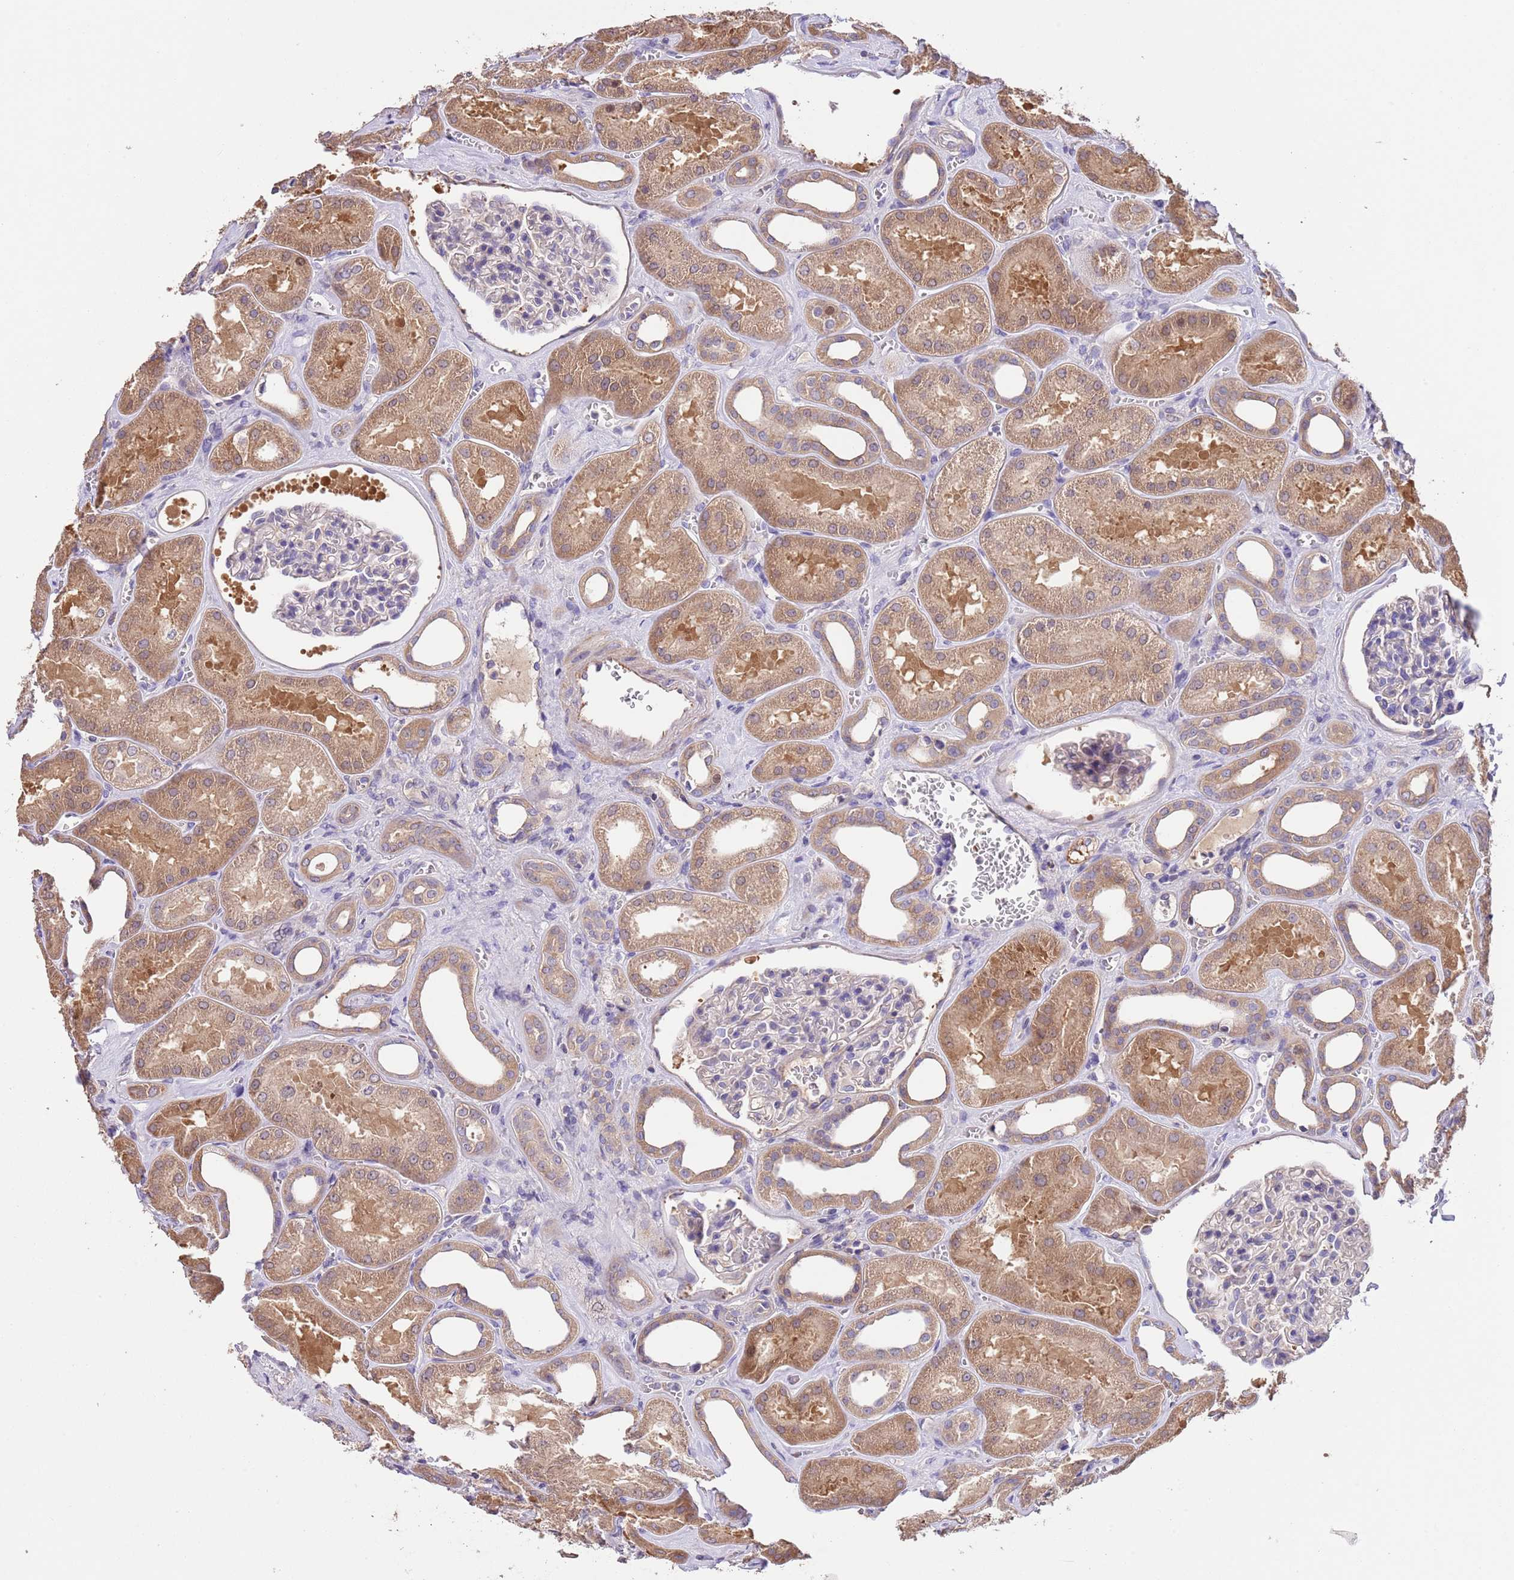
{"staining": {"intensity": "negative", "quantity": "none", "location": "none"}, "tissue": "kidney", "cell_type": "Cells in glomeruli", "image_type": "normal", "snomed": [{"axis": "morphology", "description": "Normal tissue, NOS"}, {"axis": "morphology", "description": "Adenocarcinoma, NOS"}, {"axis": "topography", "description": "Kidney"}], "caption": "Immunohistochemical staining of unremarkable human kidney reveals no significant staining in cells in glomeruli.", "gene": "FAM89B", "patient": {"sex": "female", "age": 68}}